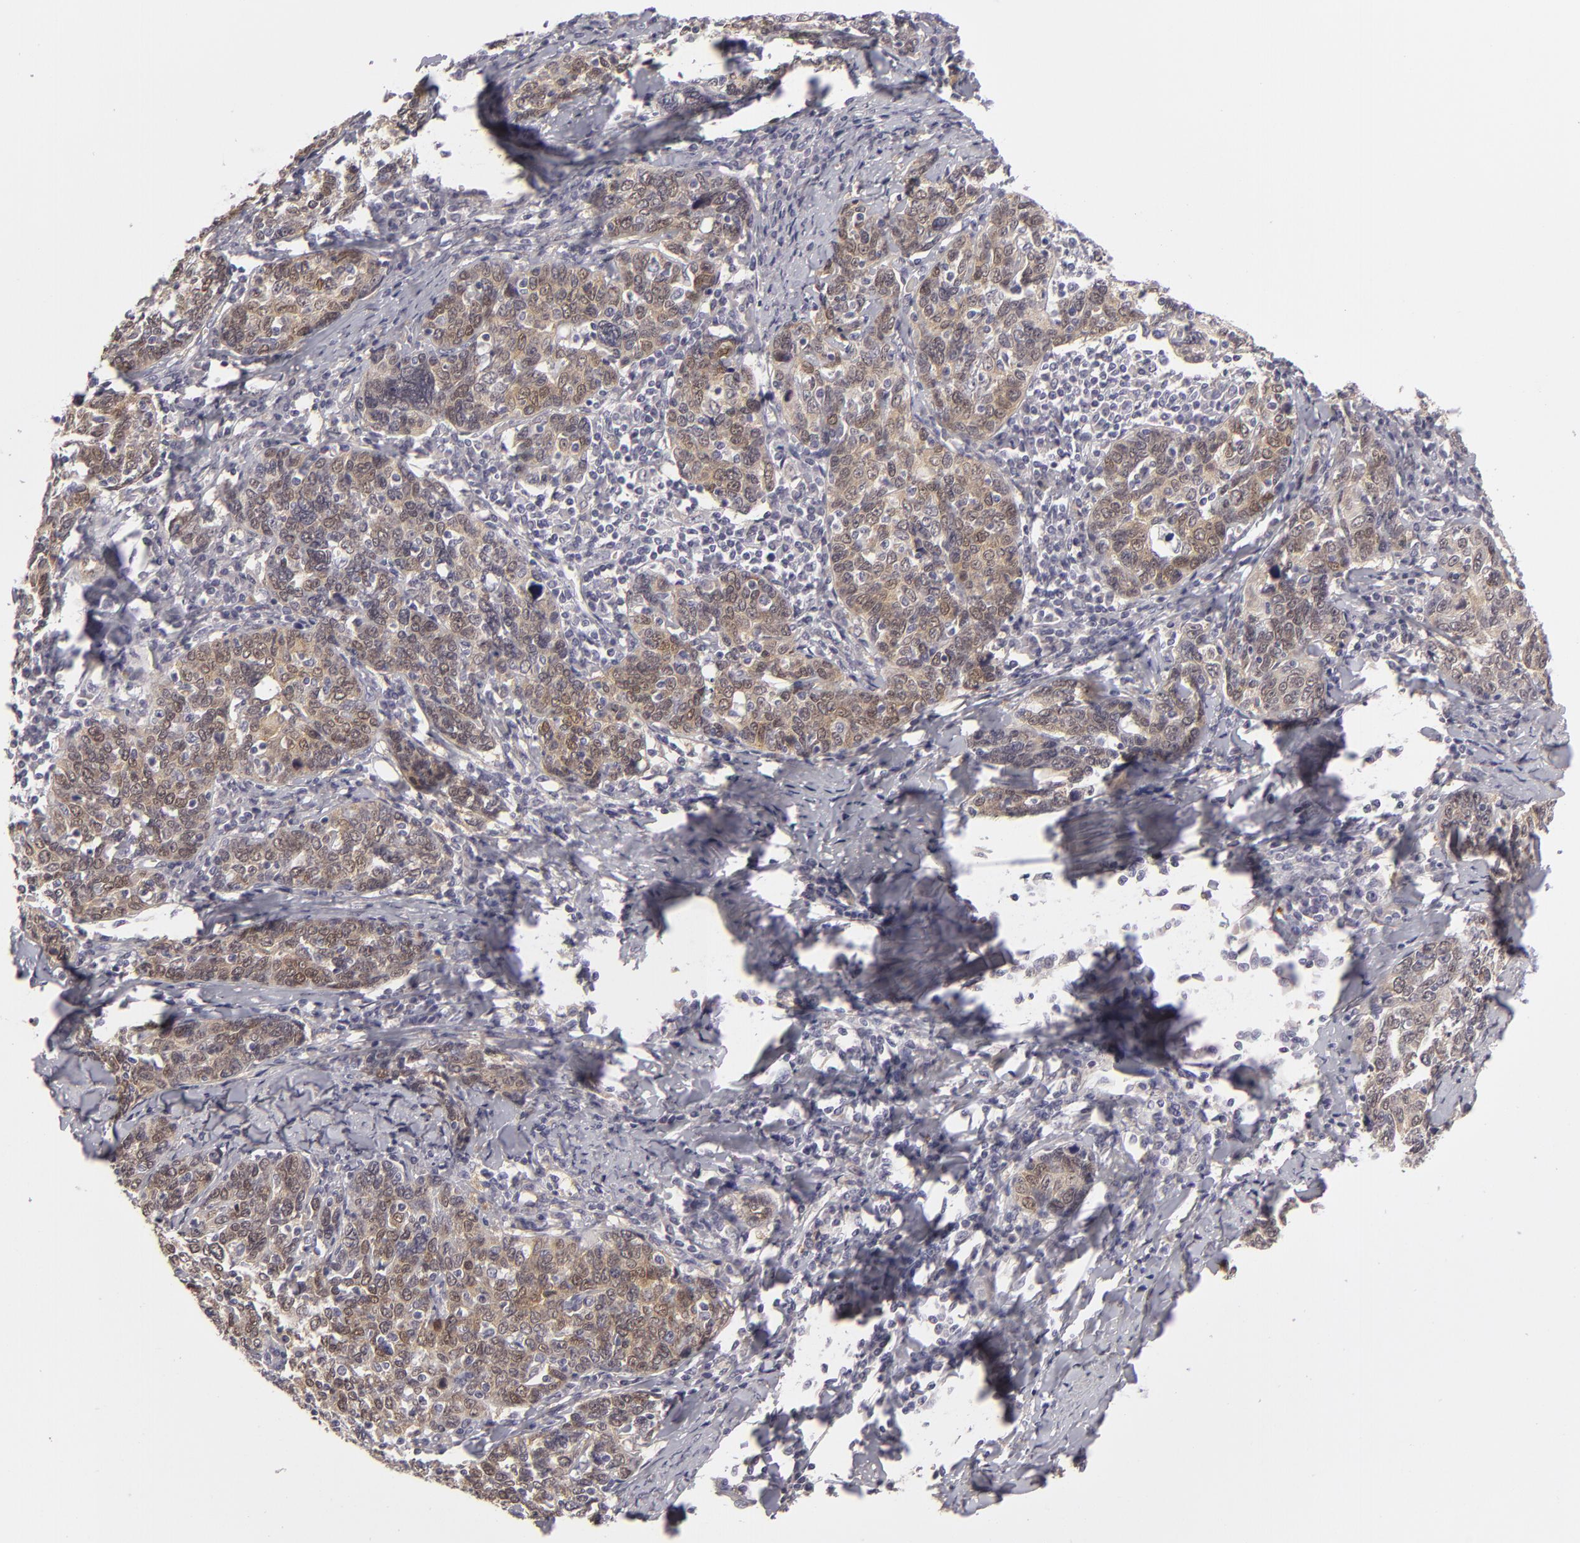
{"staining": {"intensity": "weak", "quantity": ">75%", "location": "cytoplasmic/membranous,nuclear"}, "tissue": "cervical cancer", "cell_type": "Tumor cells", "image_type": "cancer", "snomed": [{"axis": "morphology", "description": "Squamous cell carcinoma, NOS"}, {"axis": "topography", "description": "Cervix"}], "caption": "An IHC micrograph of tumor tissue is shown. Protein staining in brown shows weak cytoplasmic/membranous and nuclear positivity in cervical squamous cell carcinoma within tumor cells.", "gene": "EFS", "patient": {"sex": "female", "age": 41}}